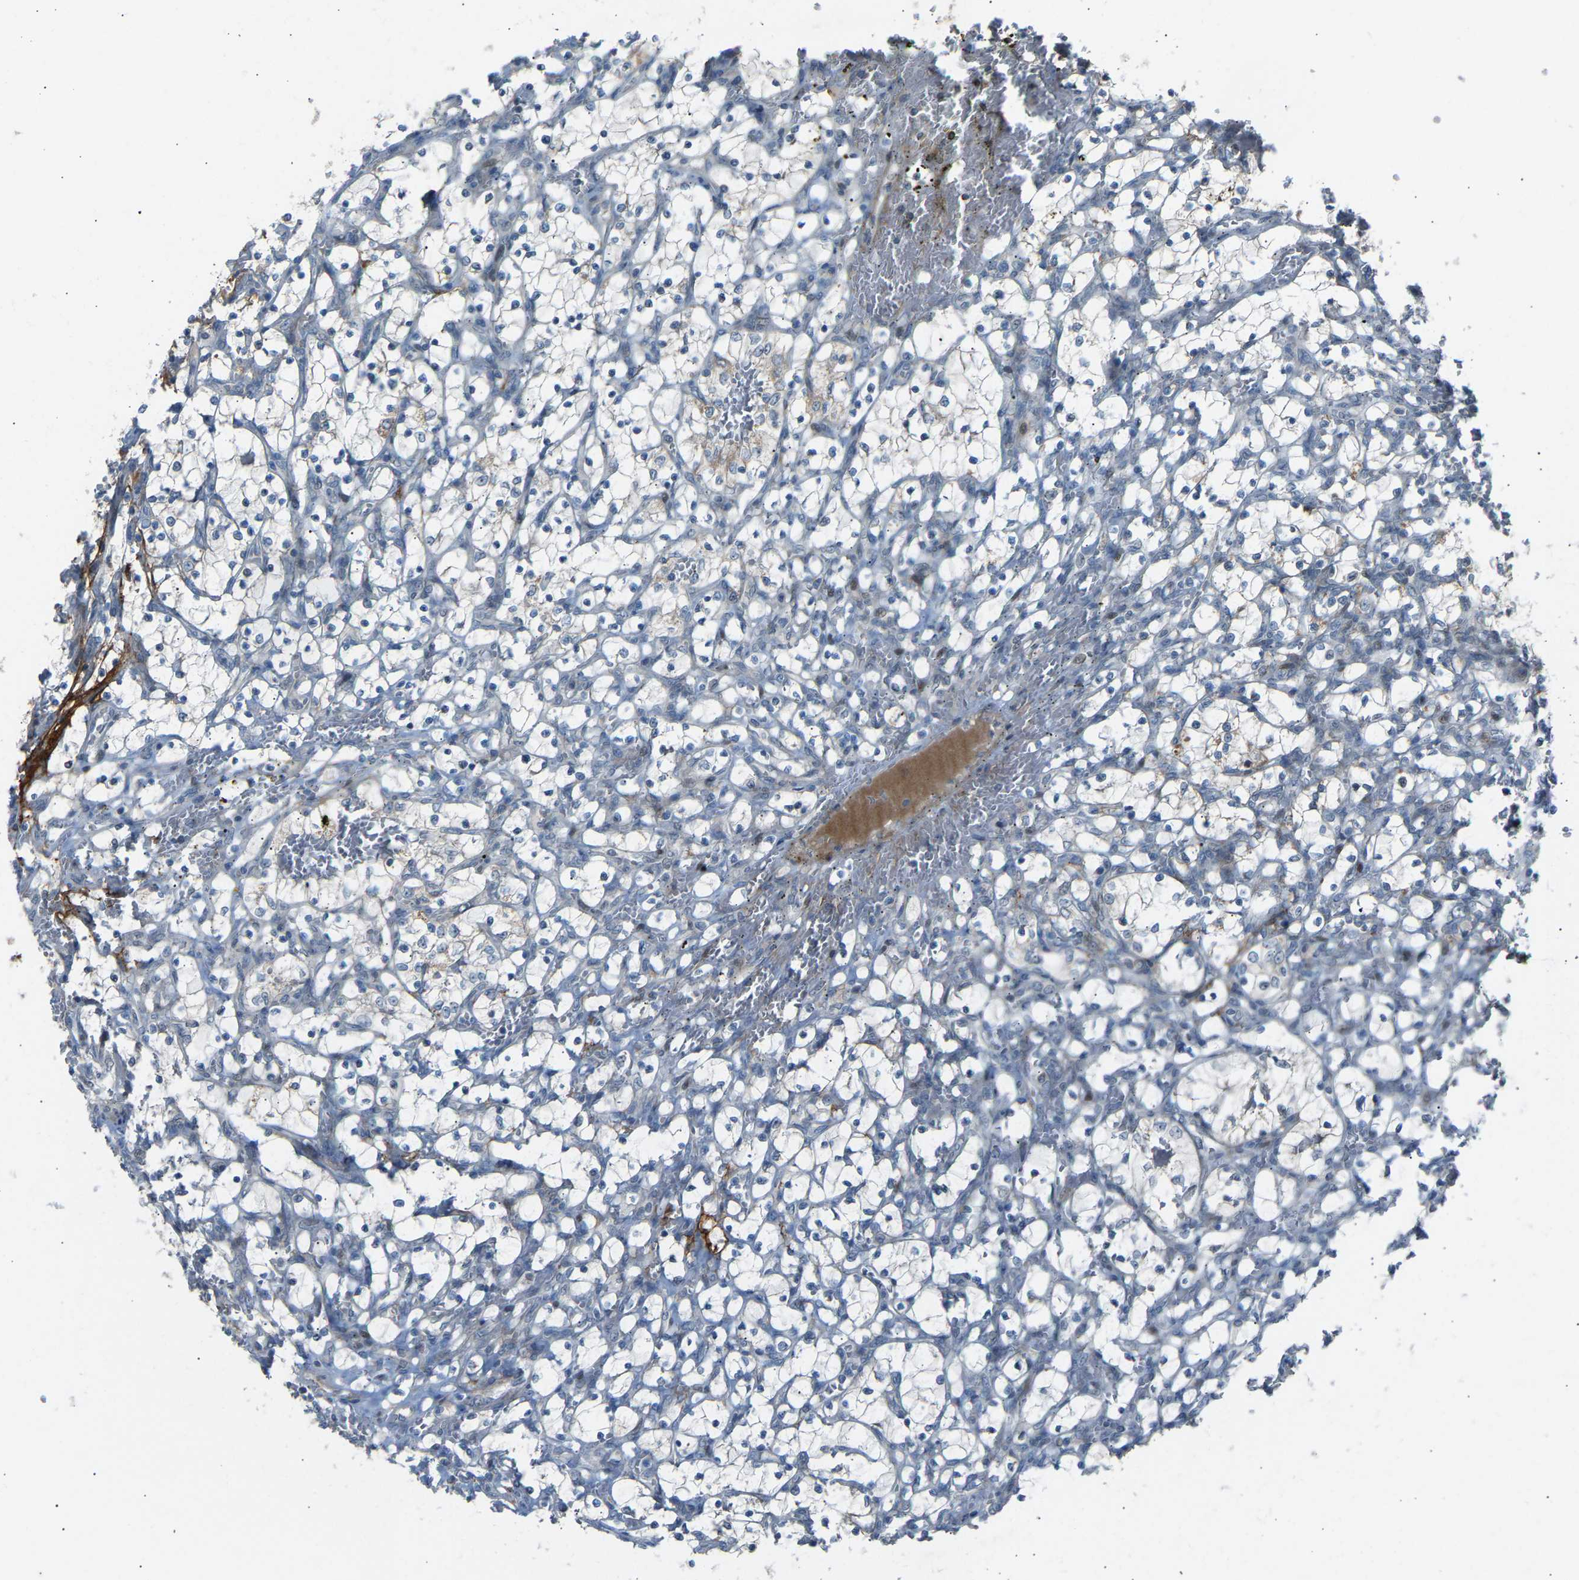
{"staining": {"intensity": "negative", "quantity": "none", "location": "none"}, "tissue": "renal cancer", "cell_type": "Tumor cells", "image_type": "cancer", "snomed": [{"axis": "morphology", "description": "Adenocarcinoma, NOS"}, {"axis": "topography", "description": "Kidney"}], "caption": "A micrograph of adenocarcinoma (renal) stained for a protein displays no brown staining in tumor cells. Brightfield microscopy of immunohistochemistry (IHC) stained with DAB (3,3'-diaminobenzidine) (brown) and hematoxylin (blue), captured at high magnification.", "gene": "VPS41", "patient": {"sex": "female", "age": 69}}